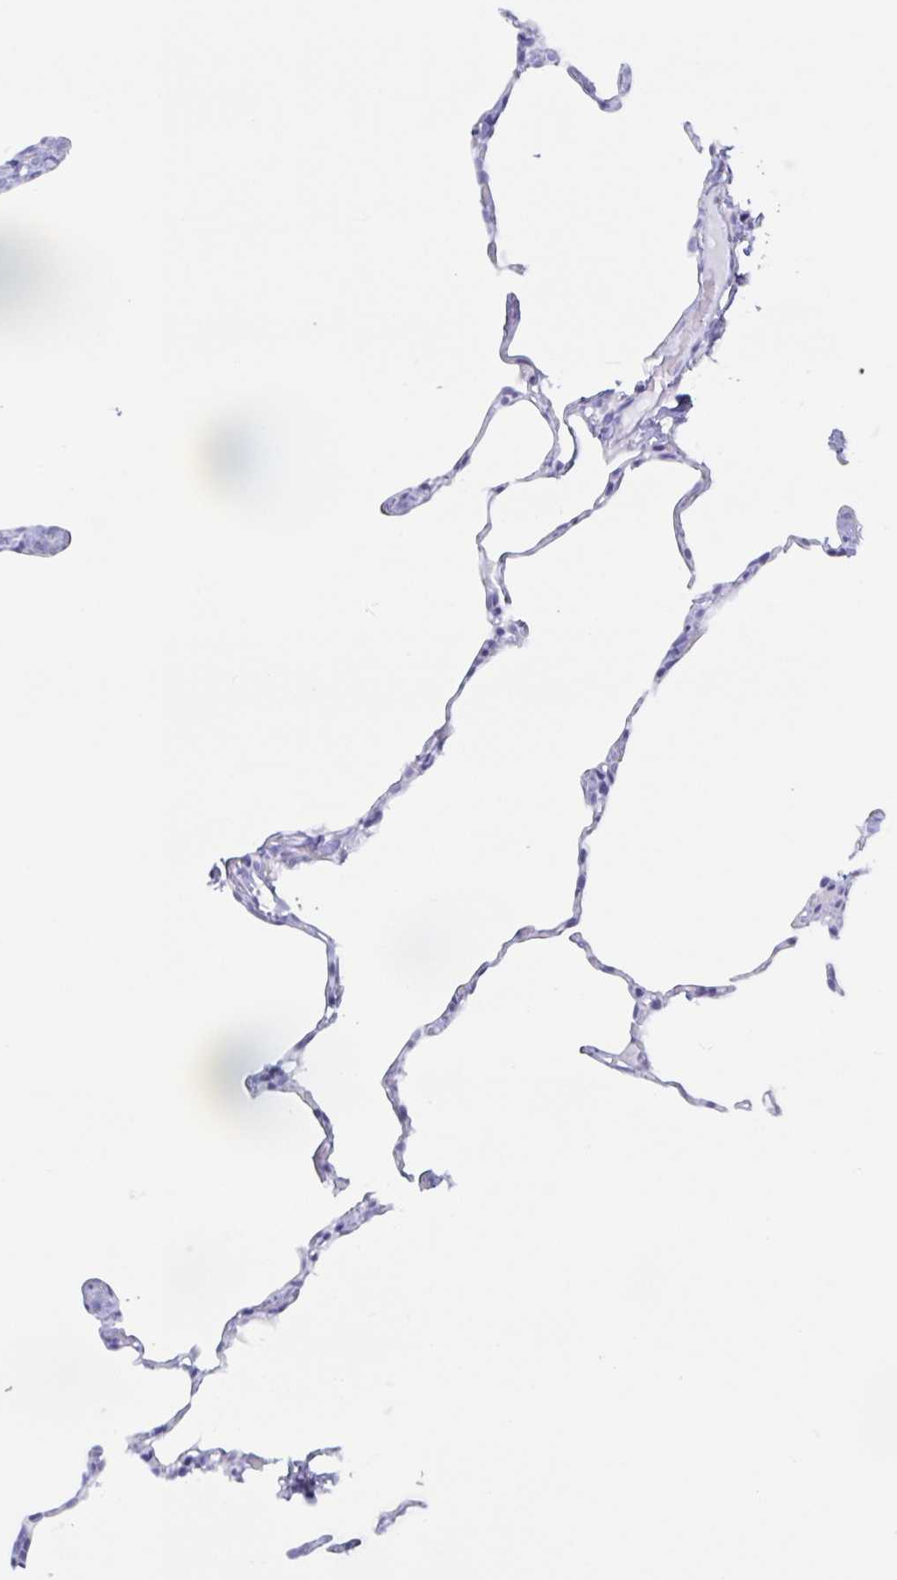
{"staining": {"intensity": "negative", "quantity": "none", "location": "none"}, "tissue": "lung", "cell_type": "Alveolar cells", "image_type": "normal", "snomed": [{"axis": "morphology", "description": "Normal tissue, NOS"}, {"axis": "topography", "description": "Lung"}], "caption": "IHC image of normal lung stained for a protein (brown), which exhibits no expression in alveolar cells.", "gene": "POU2F3", "patient": {"sex": "male", "age": 65}}